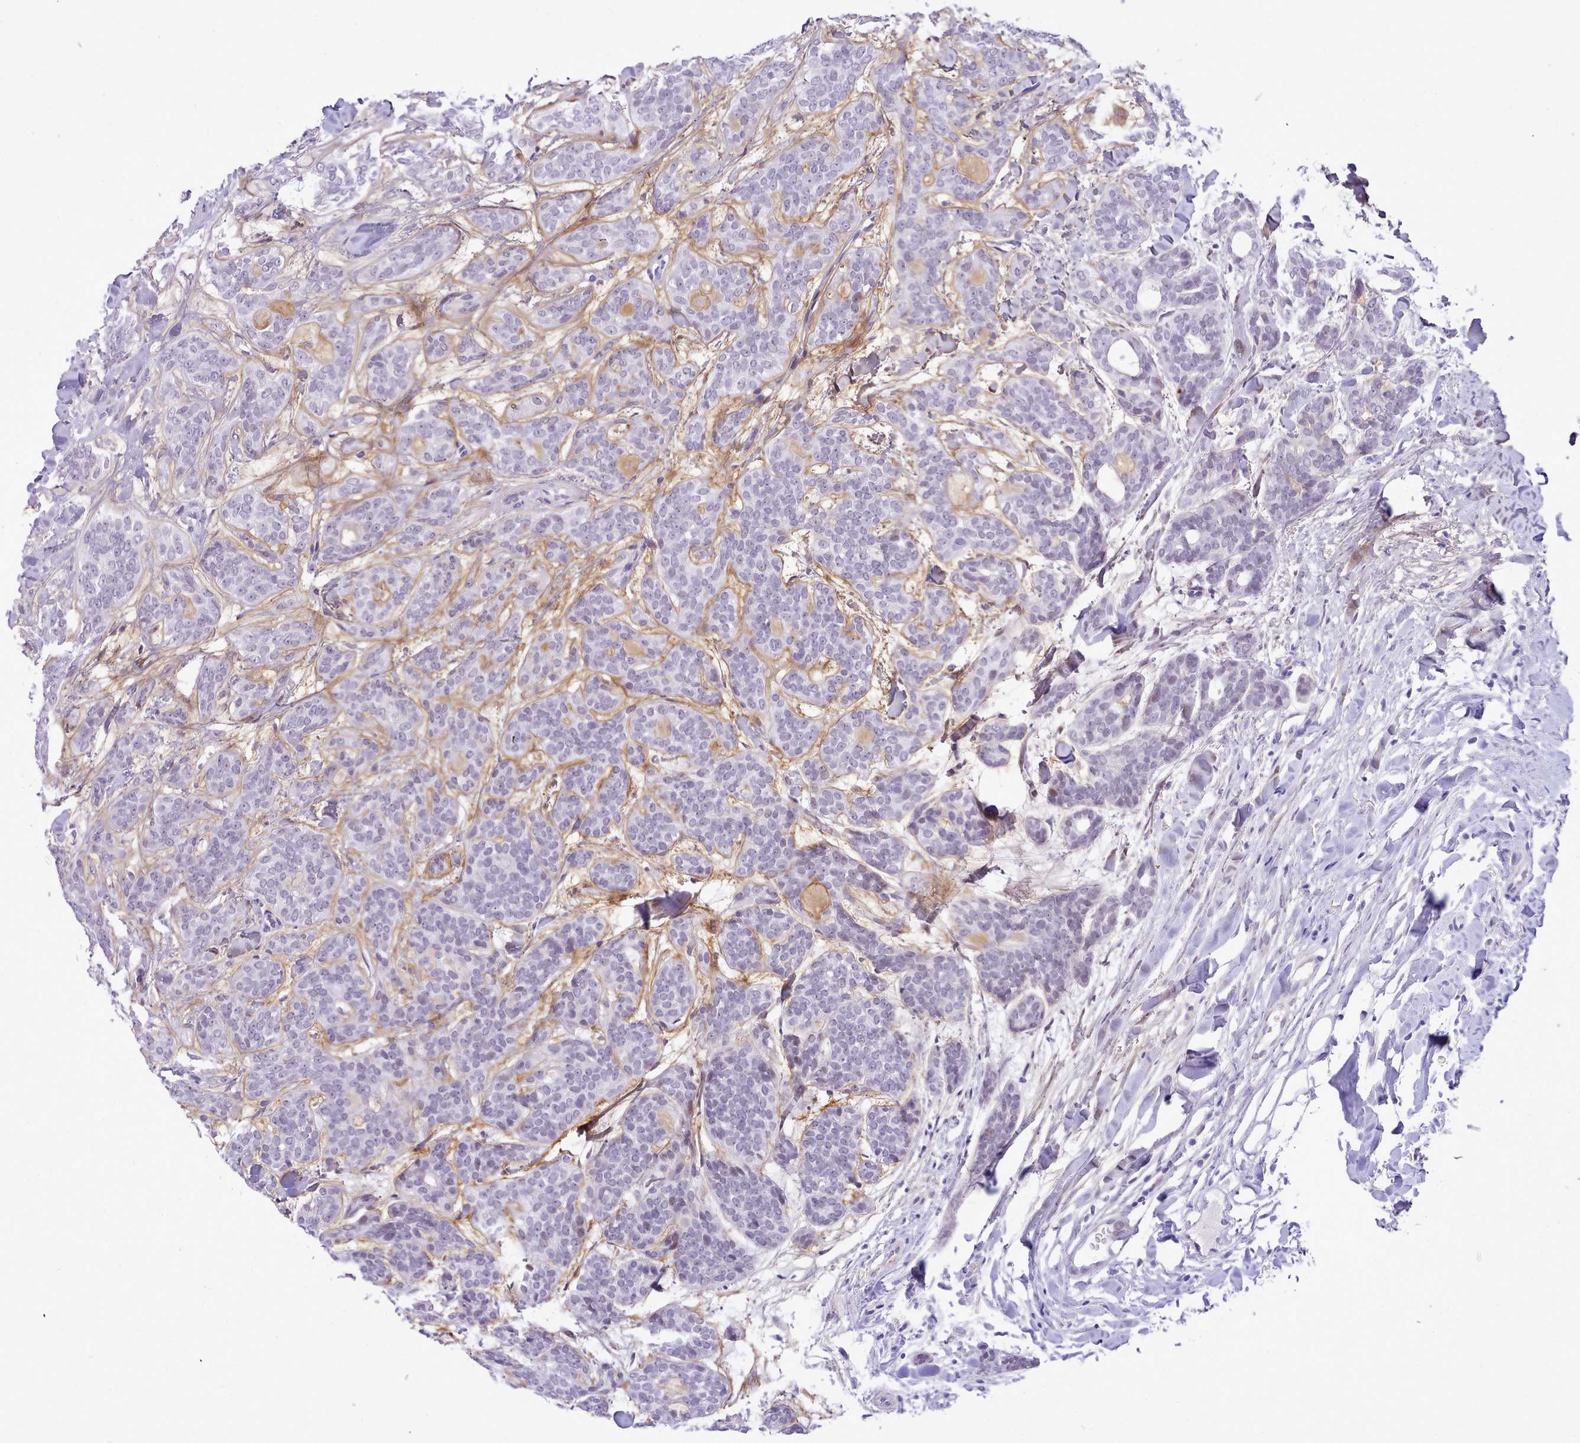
{"staining": {"intensity": "negative", "quantity": "none", "location": "none"}, "tissue": "head and neck cancer", "cell_type": "Tumor cells", "image_type": "cancer", "snomed": [{"axis": "morphology", "description": "Adenocarcinoma, NOS"}, {"axis": "topography", "description": "Head-Neck"}], "caption": "Immunohistochemistry image of head and neck cancer (adenocarcinoma) stained for a protein (brown), which displays no expression in tumor cells.", "gene": "LRRC37A", "patient": {"sex": "male", "age": 66}}